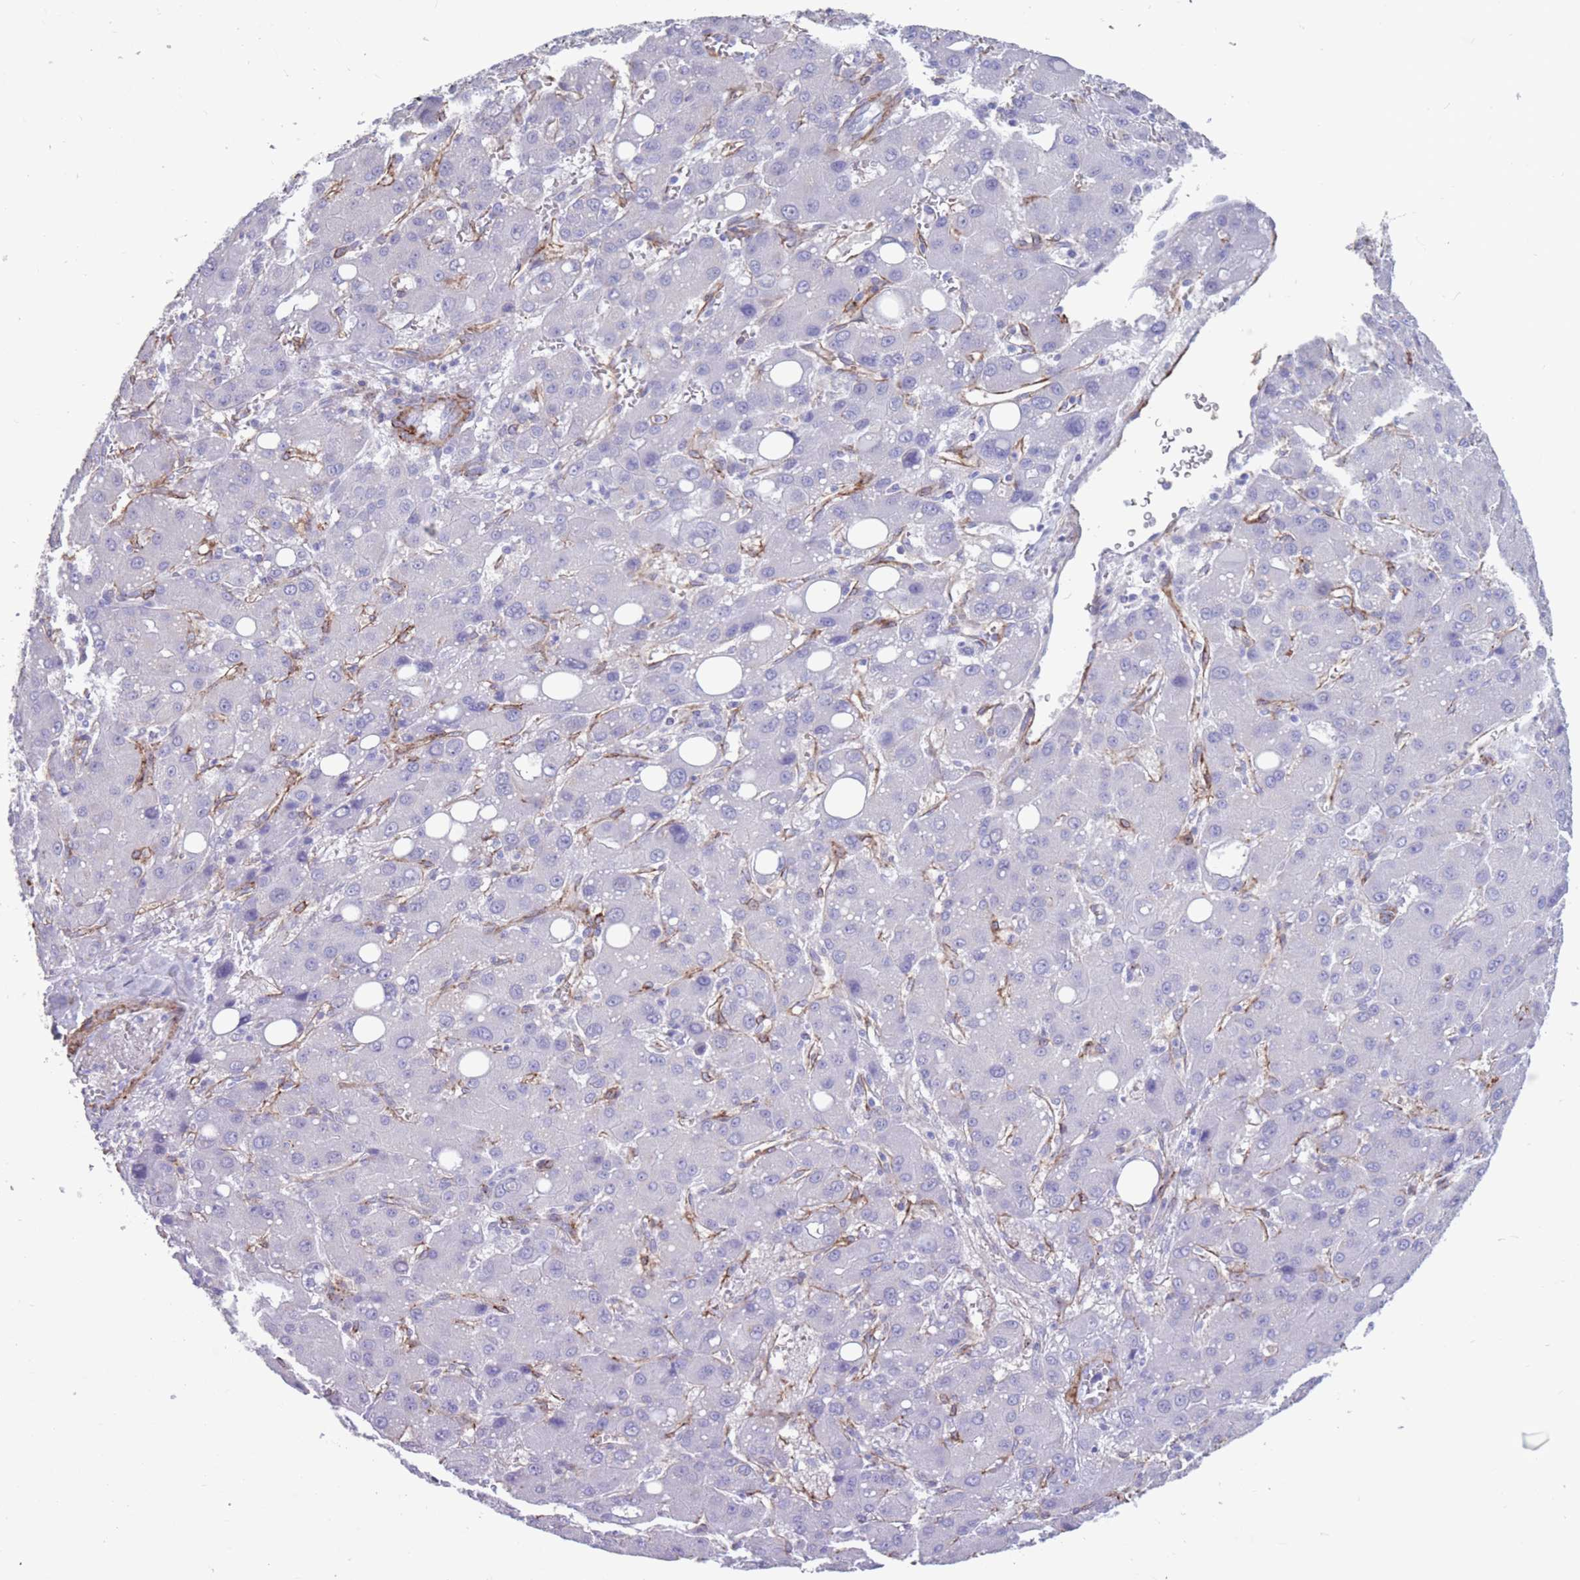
{"staining": {"intensity": "negative", "quantity": "none", "location": "none"}, "tissue": "liver cancer", "cell_type": "Tumor cells", "image_type": "cancer", "snomed": [{"axis": "morphology", "description": "Carcinoma, Hepatocellular, NOS"}, {"axis": "topography", "description": "Liver"}], "caption": "Liver cancer was stained to show a protein in brown. There is no significant expression in tumor cells.", "gene": "DPYD", "patient": {"sex": "male", "age": 55}}